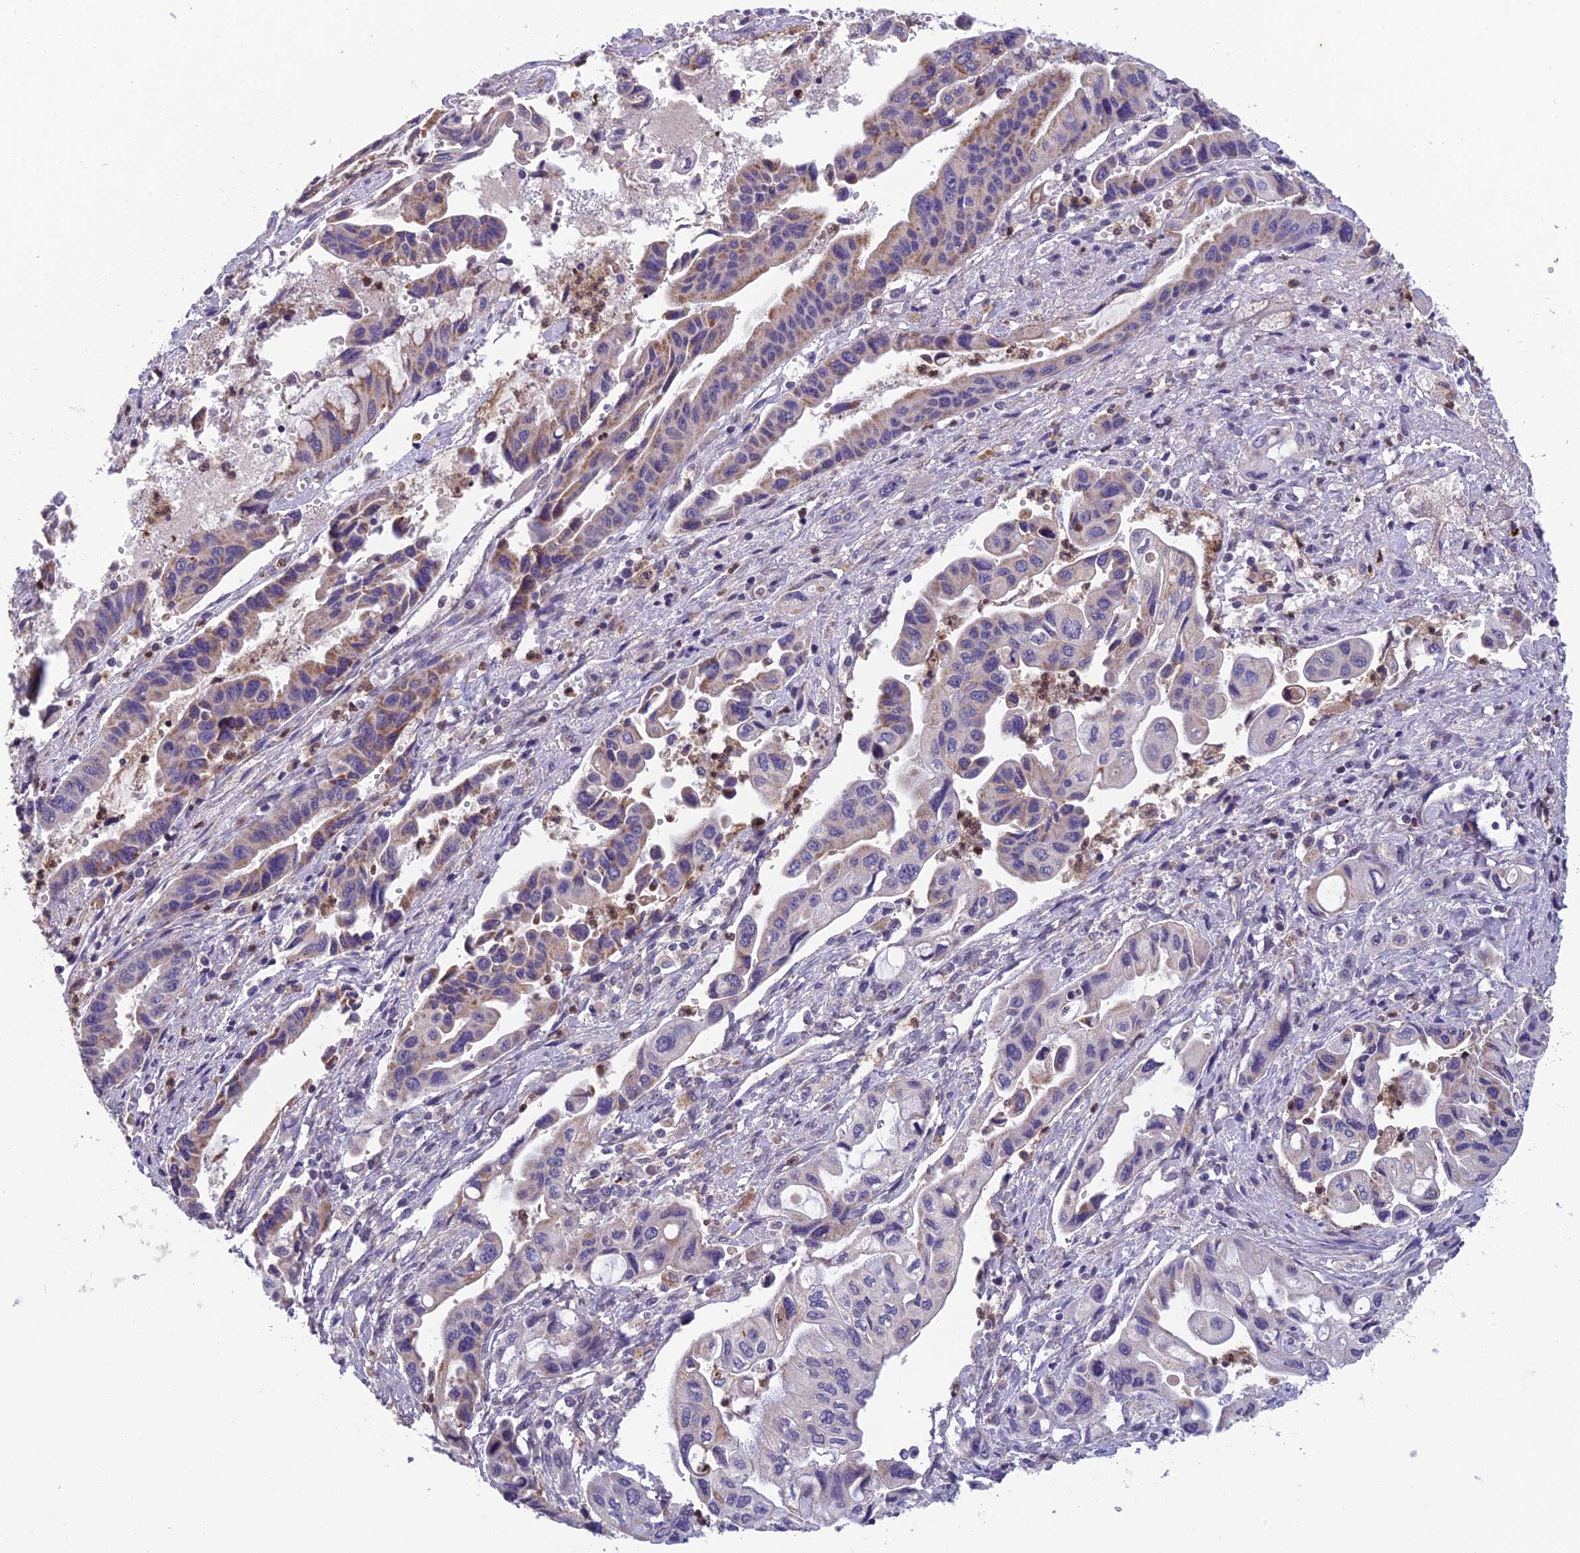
{"staining": {"intensity": "weak", "quantity": "<25%", "location": "cytoplasmic/membranous"}, "tissue": "pancreatic cancer", "cell_type": "Tumor cells", "image_type": "cancer", "snomed": [{"axis": "morphology", "description": "Adenocarcinoma, NOS"}, {"axis": "topography", "description": "Pancreas"}], "caption": "Immunohistochemical staining of human pancreatic adenocarcinoma demonstrates no significant expression in tumor cells.", "gene": "ENSG00000188897", "patient": {"sex": "female", "age": 50}}